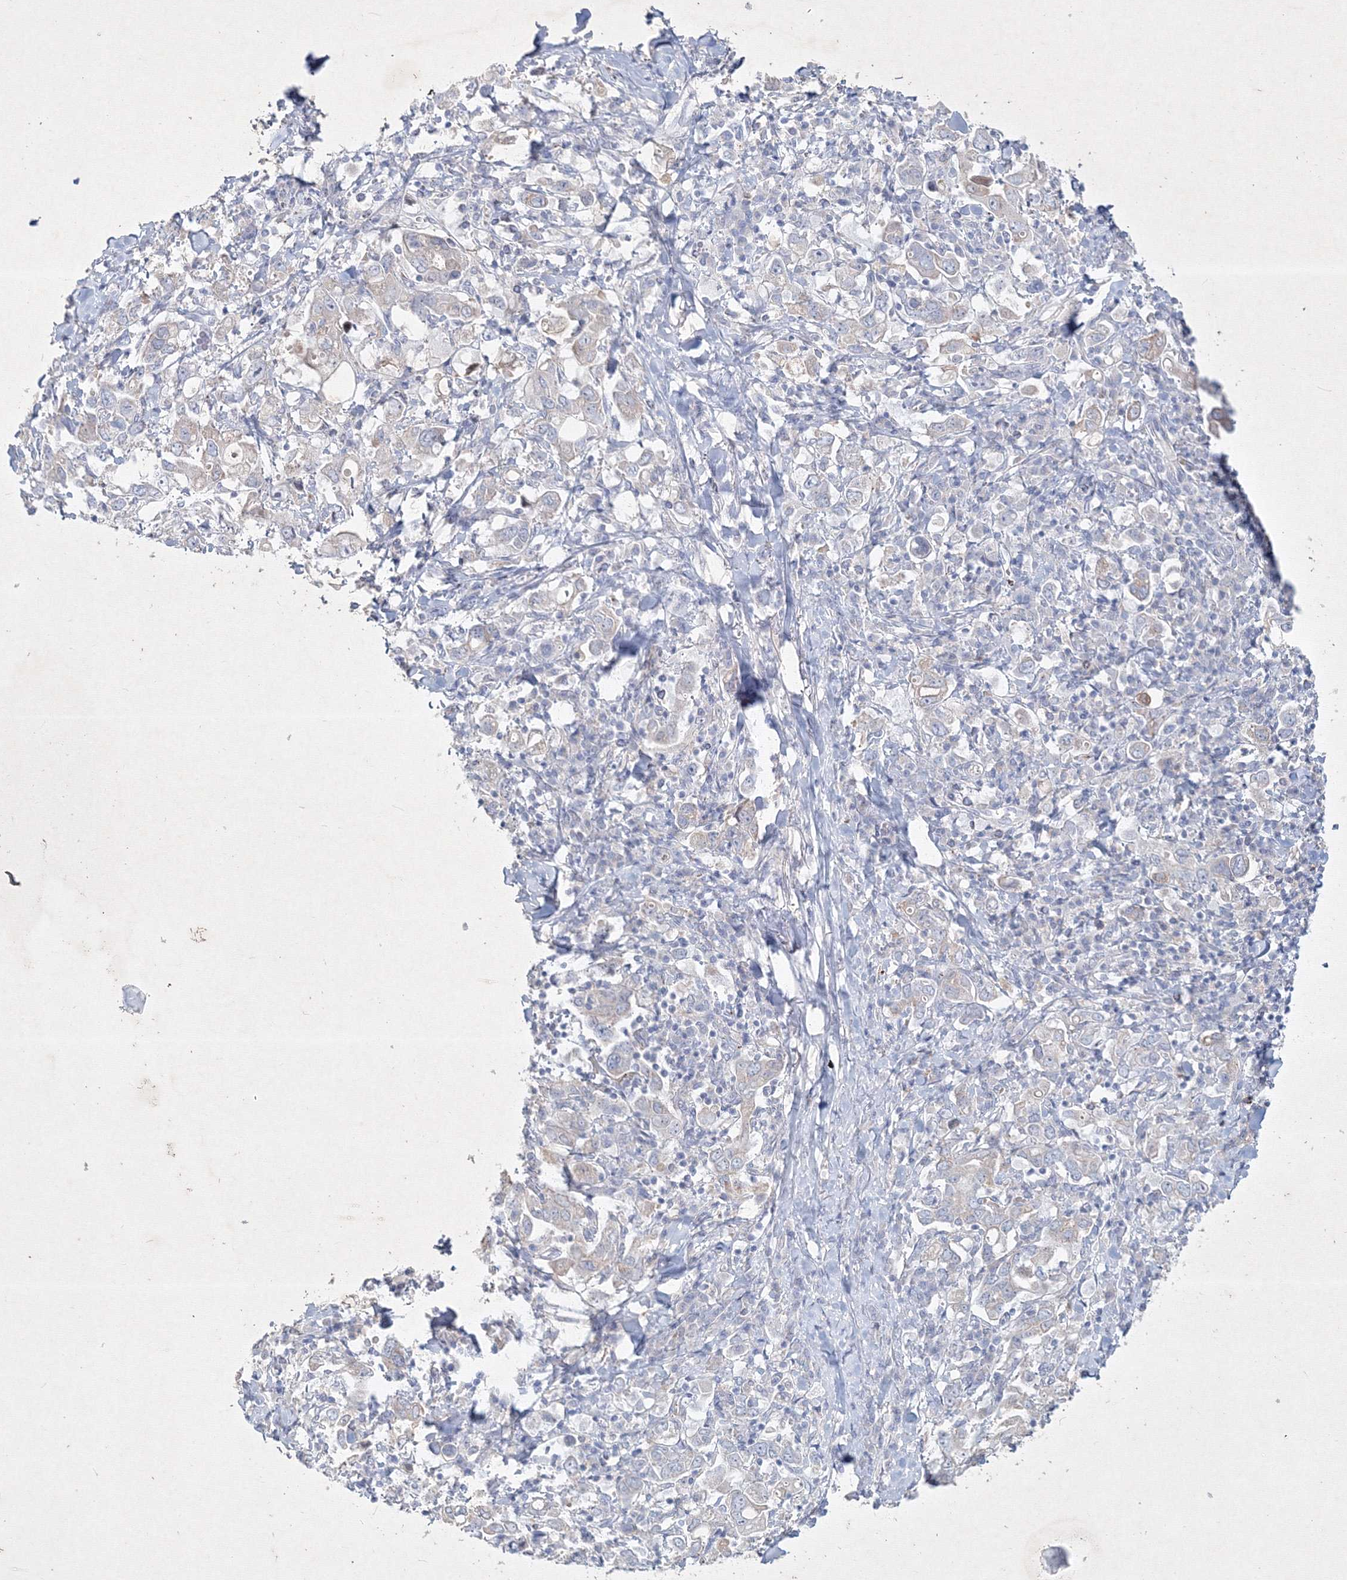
{"staining": {"intensity": "negative", "quantity": "none", "location": "none"}, "tissue": "stomach cancer", "cell_type": "Tumor cells", "image_type": "cancer", "snomed": [{"axis": "morphology", "description": "Adenocarcinoma, NOS"}, {"axis": "topography", "description": "Stomach, upper"}], "caption": "Tumor cells are negative for brown protein staining in stomach adenocarcinoma.", "gene": "CXXC4", "patient": {"sex": "male", "age": 62}}